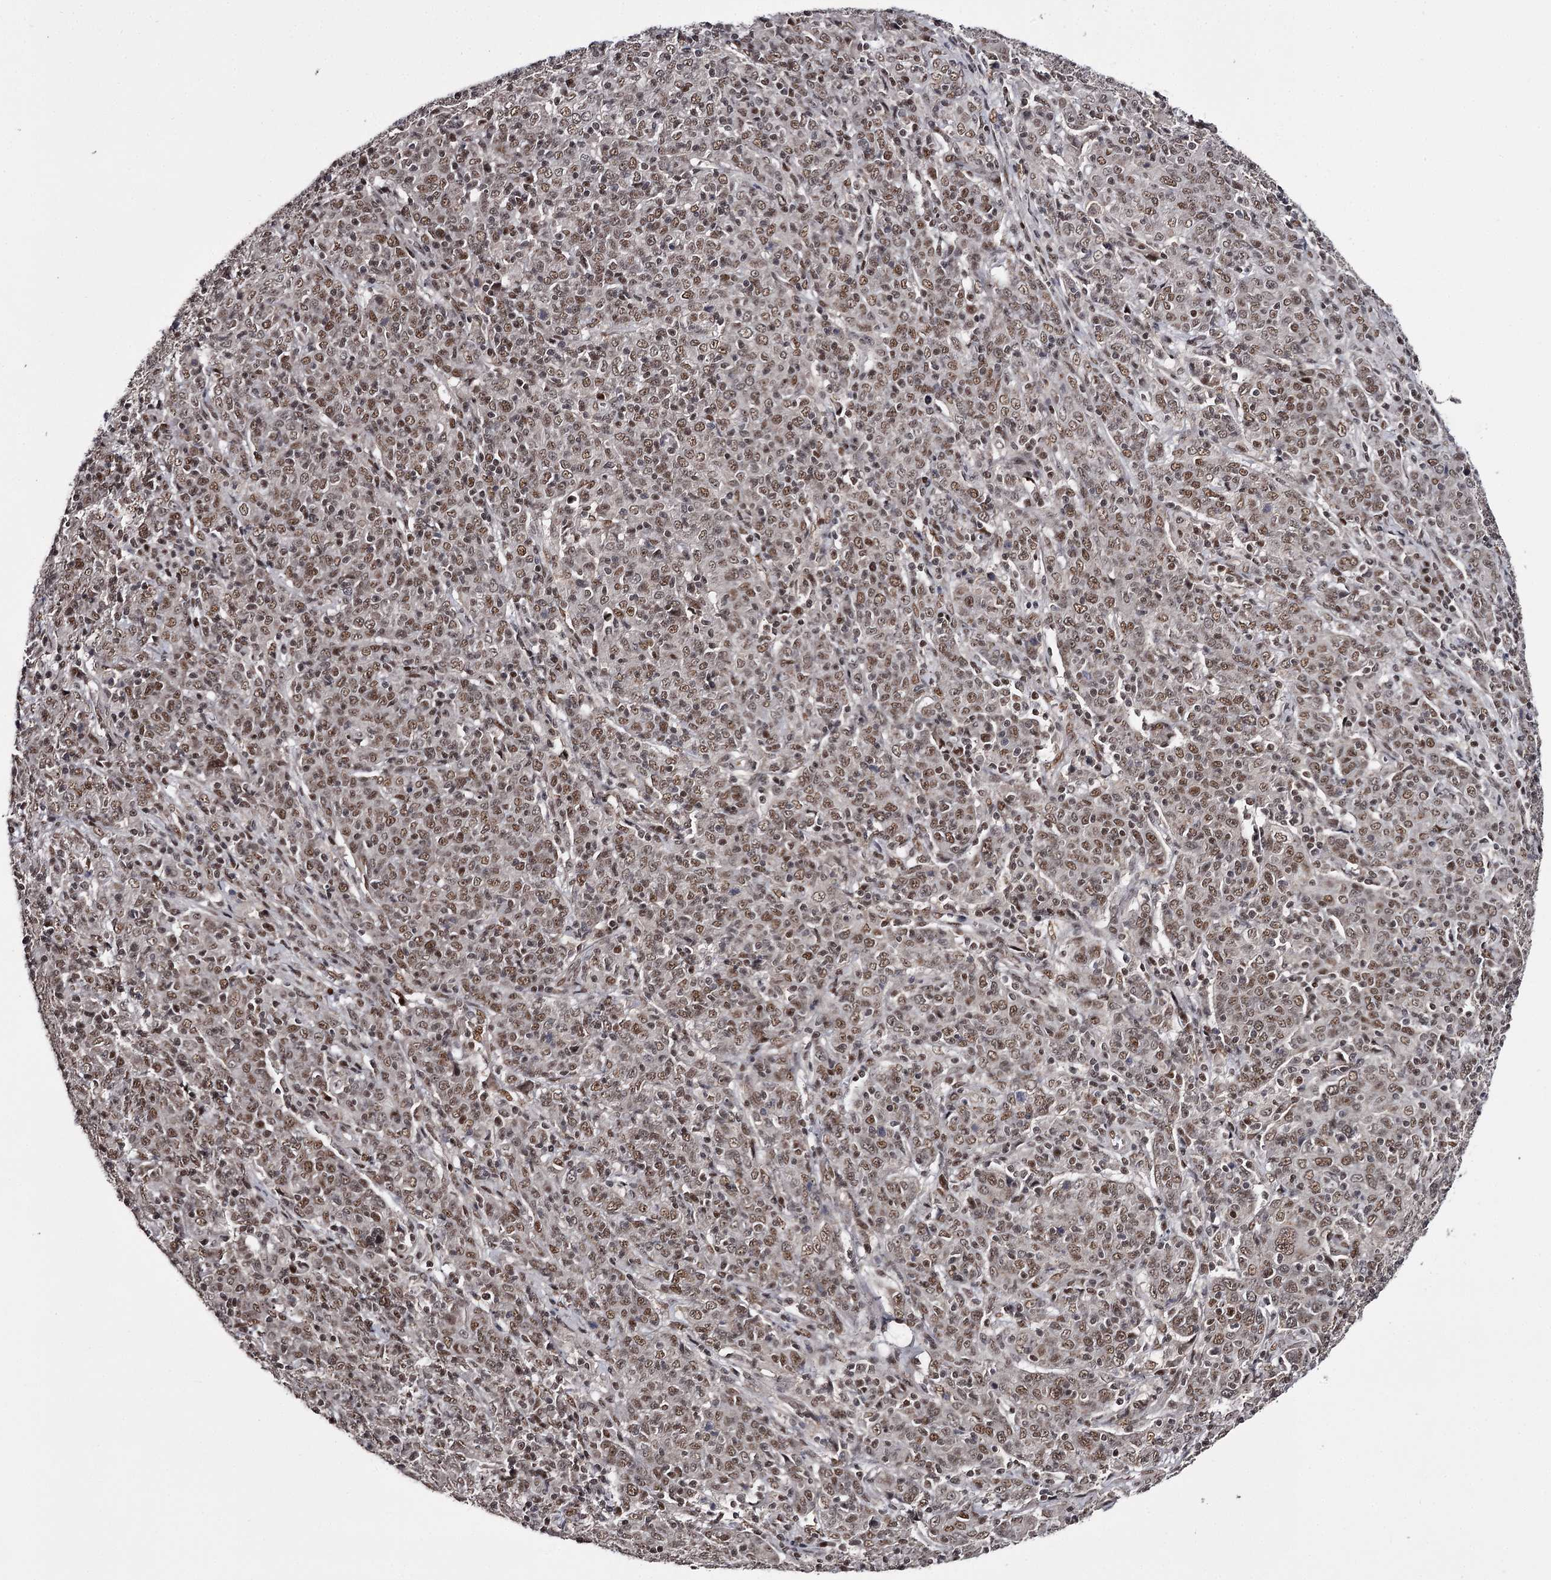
{"staining": {"intensity": "moderate", "quantity": ">75%", "location": "nuclear"}, "tissue": "cervical cancer", "cell_type": "Tumor cells", "image_type": "cancer", "snomed": [{"axis": "morphology", "description": "Squamous cell carcinoma, NOS"}, {"axis": "topography", "description": "Cervix"}], "caption": "Cervical squamous cell carcinoma tissue demonstrates moderate nuclear positivity in approximately >75% of tumor cells, visualized by immunohistochemistry.", "gene": "TTC33", "patient": {"sex": "female", "age": 67}}